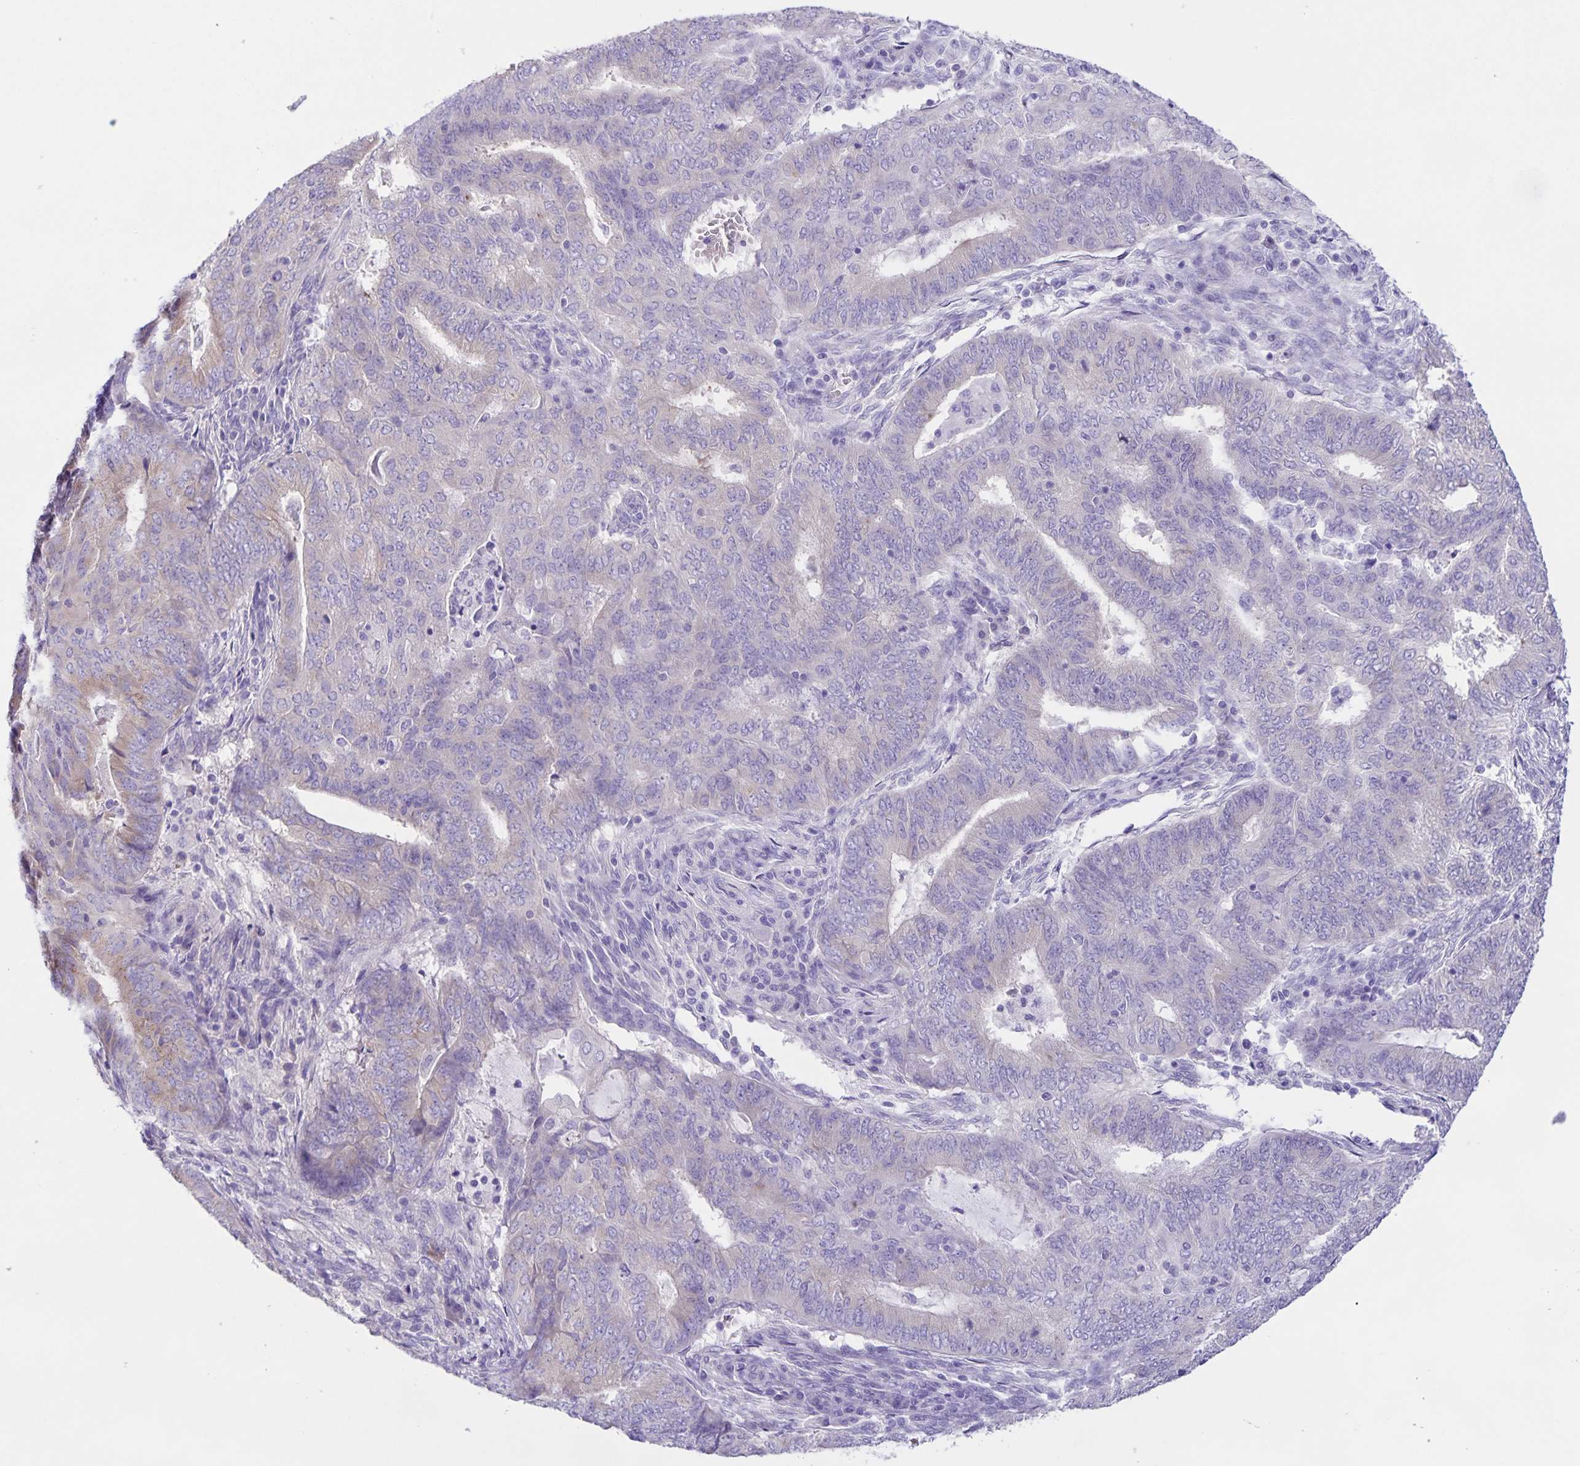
{"staining": {"intensity": "weak", "quantity": "<25%", "location": "cytoplasmic/membranous"}, "tissue": "endometrial cancer", "cell_type": "Tumor cells", "image_type": "cancer", "snomed": [{"axis": "morphology", "description": "Adenocarcinoma, NOS"}, {"axis": "topography", "description": "Endometrium"}], "caption": "High power microscopy micrograph of an immunohistochemistry (IHC) image of adenocarcinoma (endometrial), revealing no significant expression in tumor cells. (DAB IHC with hematoxylin counter stain).", "gene": "CAPSL", "patient": {"sex": "female", "age": 62}}